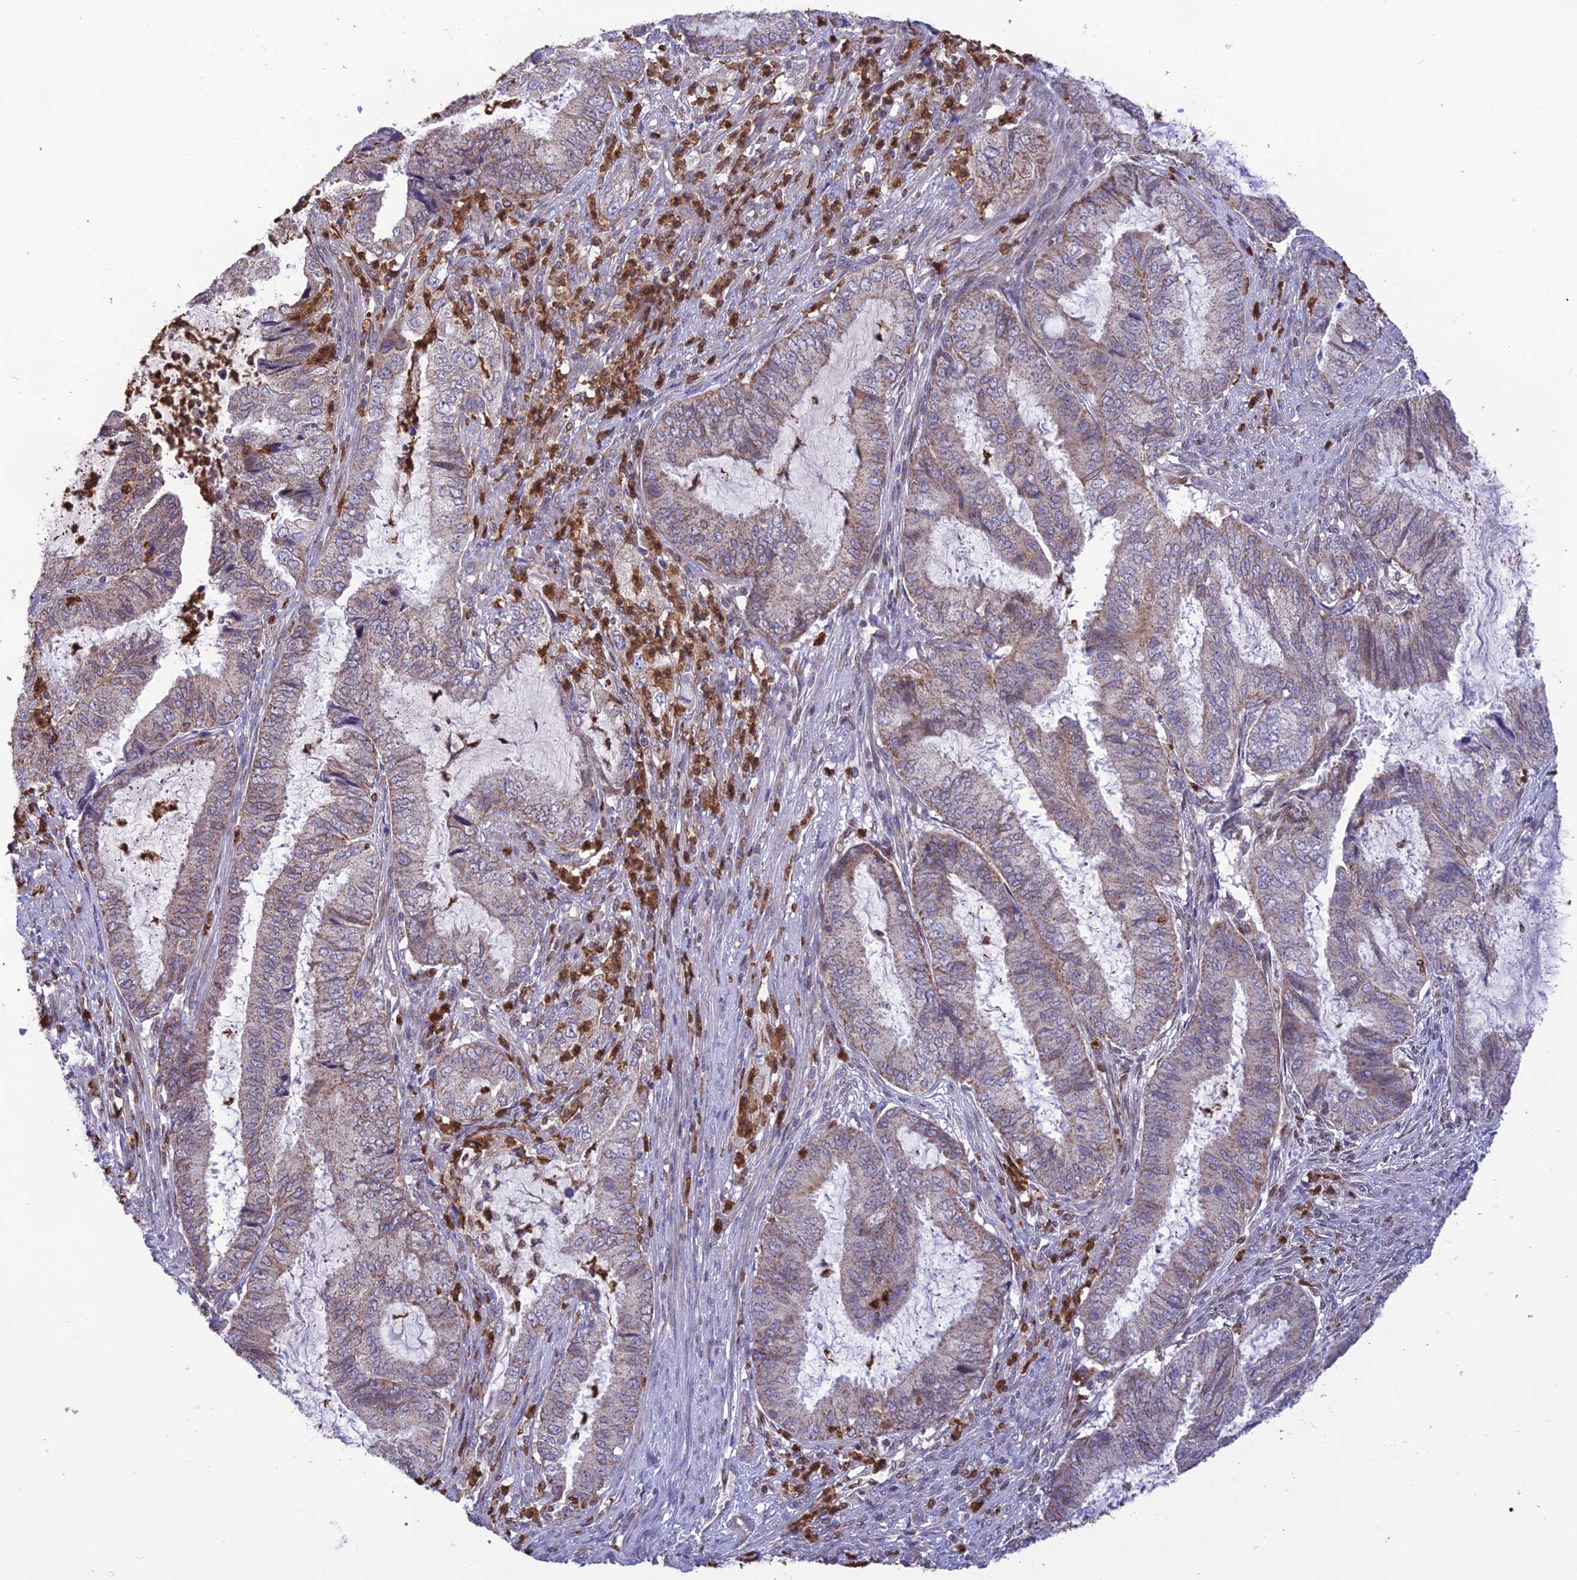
{"staining": {"intensity": "moderate", "quantity": "<25%", "location": "cytoplasmic/membranous"}, "tissue": "endometrial cancer", "cell_type": "Tumor cells", "image_type": "cancer", "snomed": [{"axis": "morphology", "description": "Adenocarcinoma, NOS"}, {"axis": "topography", "description": "Endometrium"}], "caption": "An IHC photomicrograph of neoplastic tissue is shown. Protein staining in brown highlights moderate cytoplasmic/membranous positivity in endometrial cancer within tumor cells.", "gene": "PKHD1L1", "patient": {"sex": "female", "age": 51}}